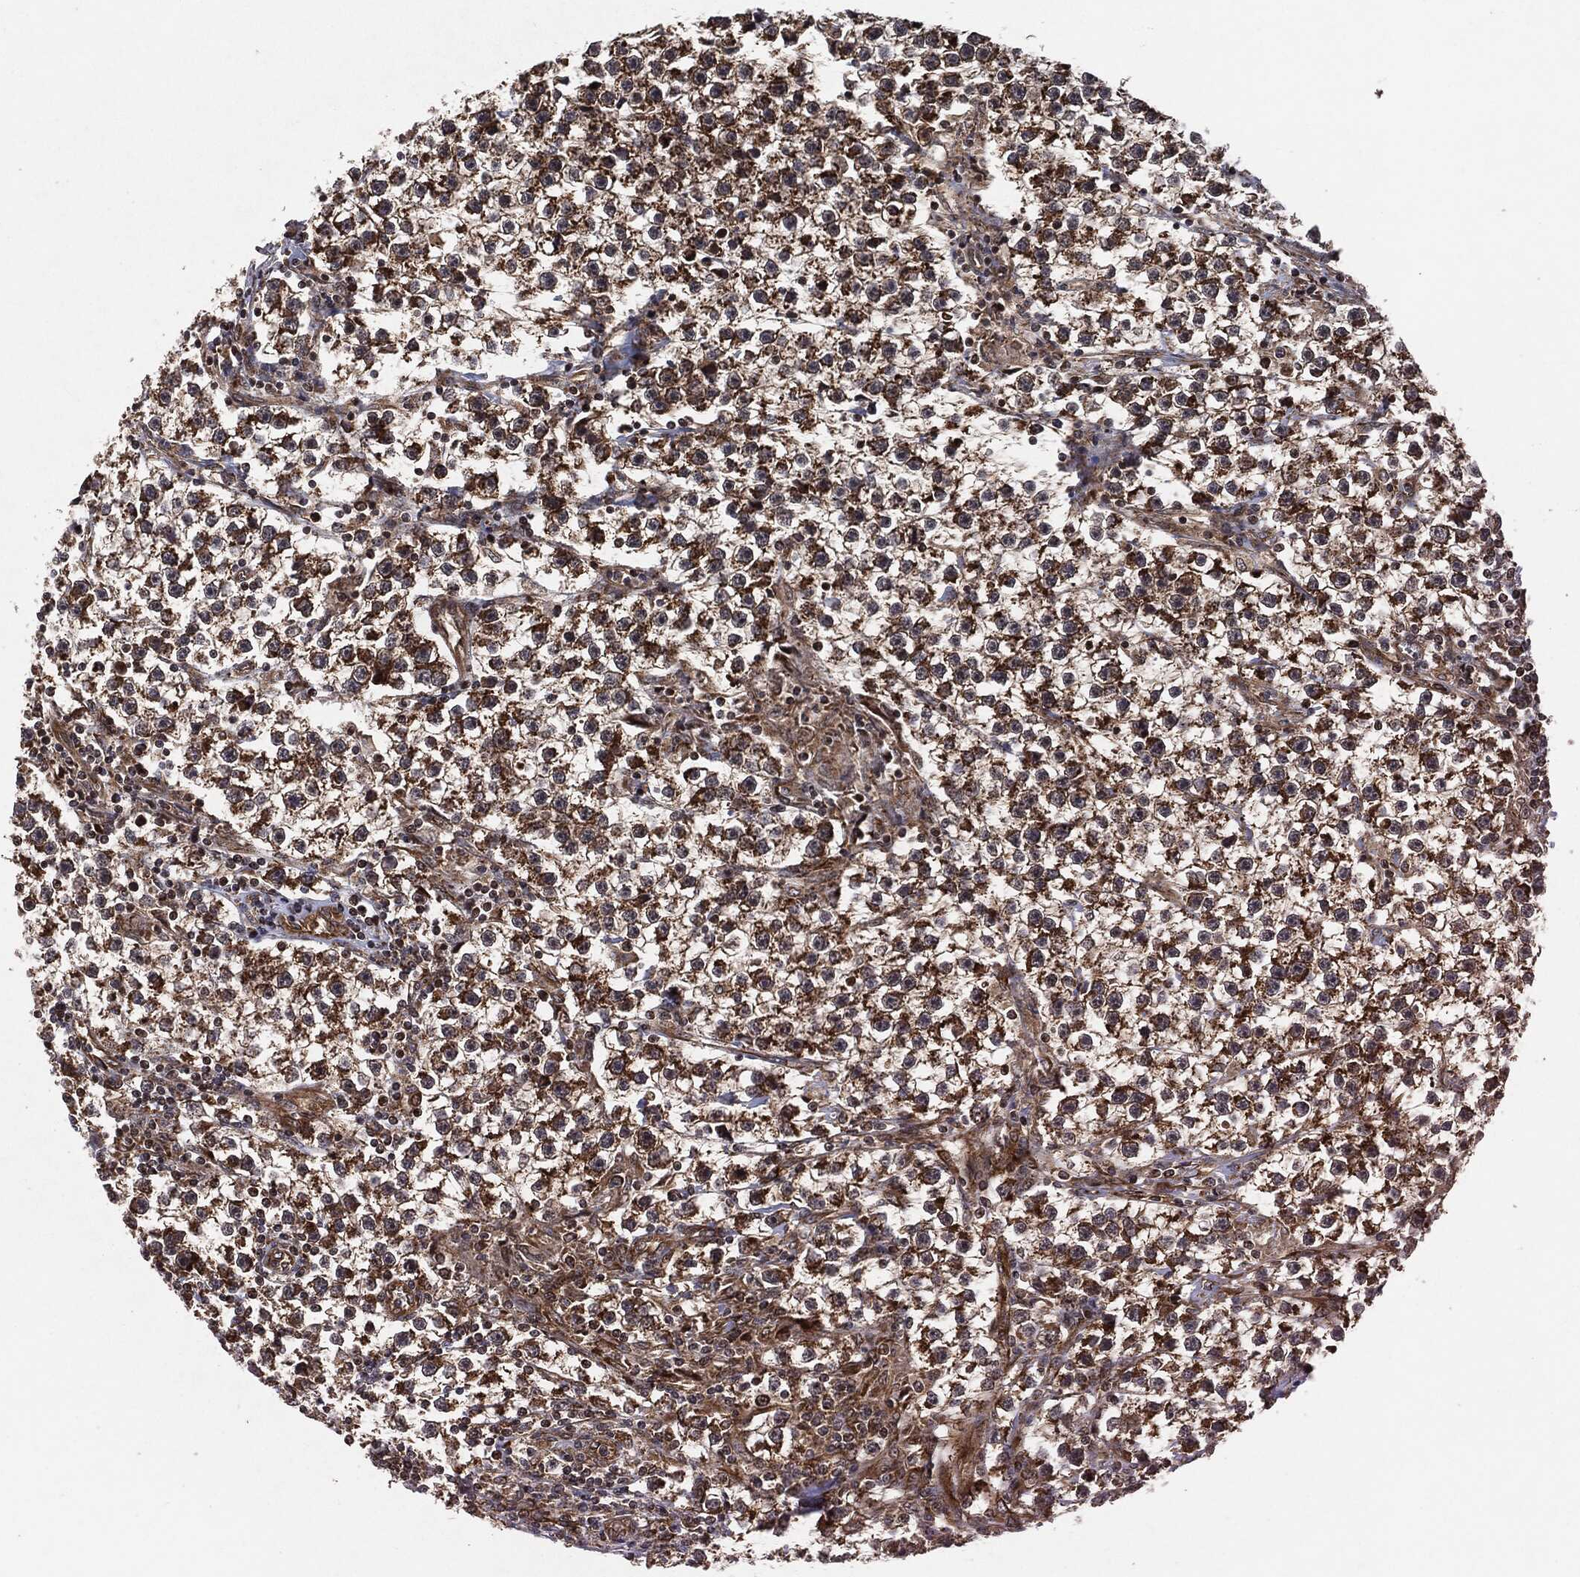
{"staining": {"intensity": "strong", "quantity": ">75%", "location": "cytoplasmic/membranous"}, "tissue": "testis cancer", "cell_type": "Tumor cells", "image_type": "cancer", "snomed": [{"axis": "morphology", "description": "Seminoma, NOS"}, {"axis": "topography", "description": "Testis"}], "caption": "Seminoma (testis) stained with IHC reveals strong cytoplasmic/membranous expression in about >75% of tumor cells. The protein is shown in brown color, while the nuclei are stained blue.", "gene": "BCAR1", "patient": {"sex": "male", "age": 59}}